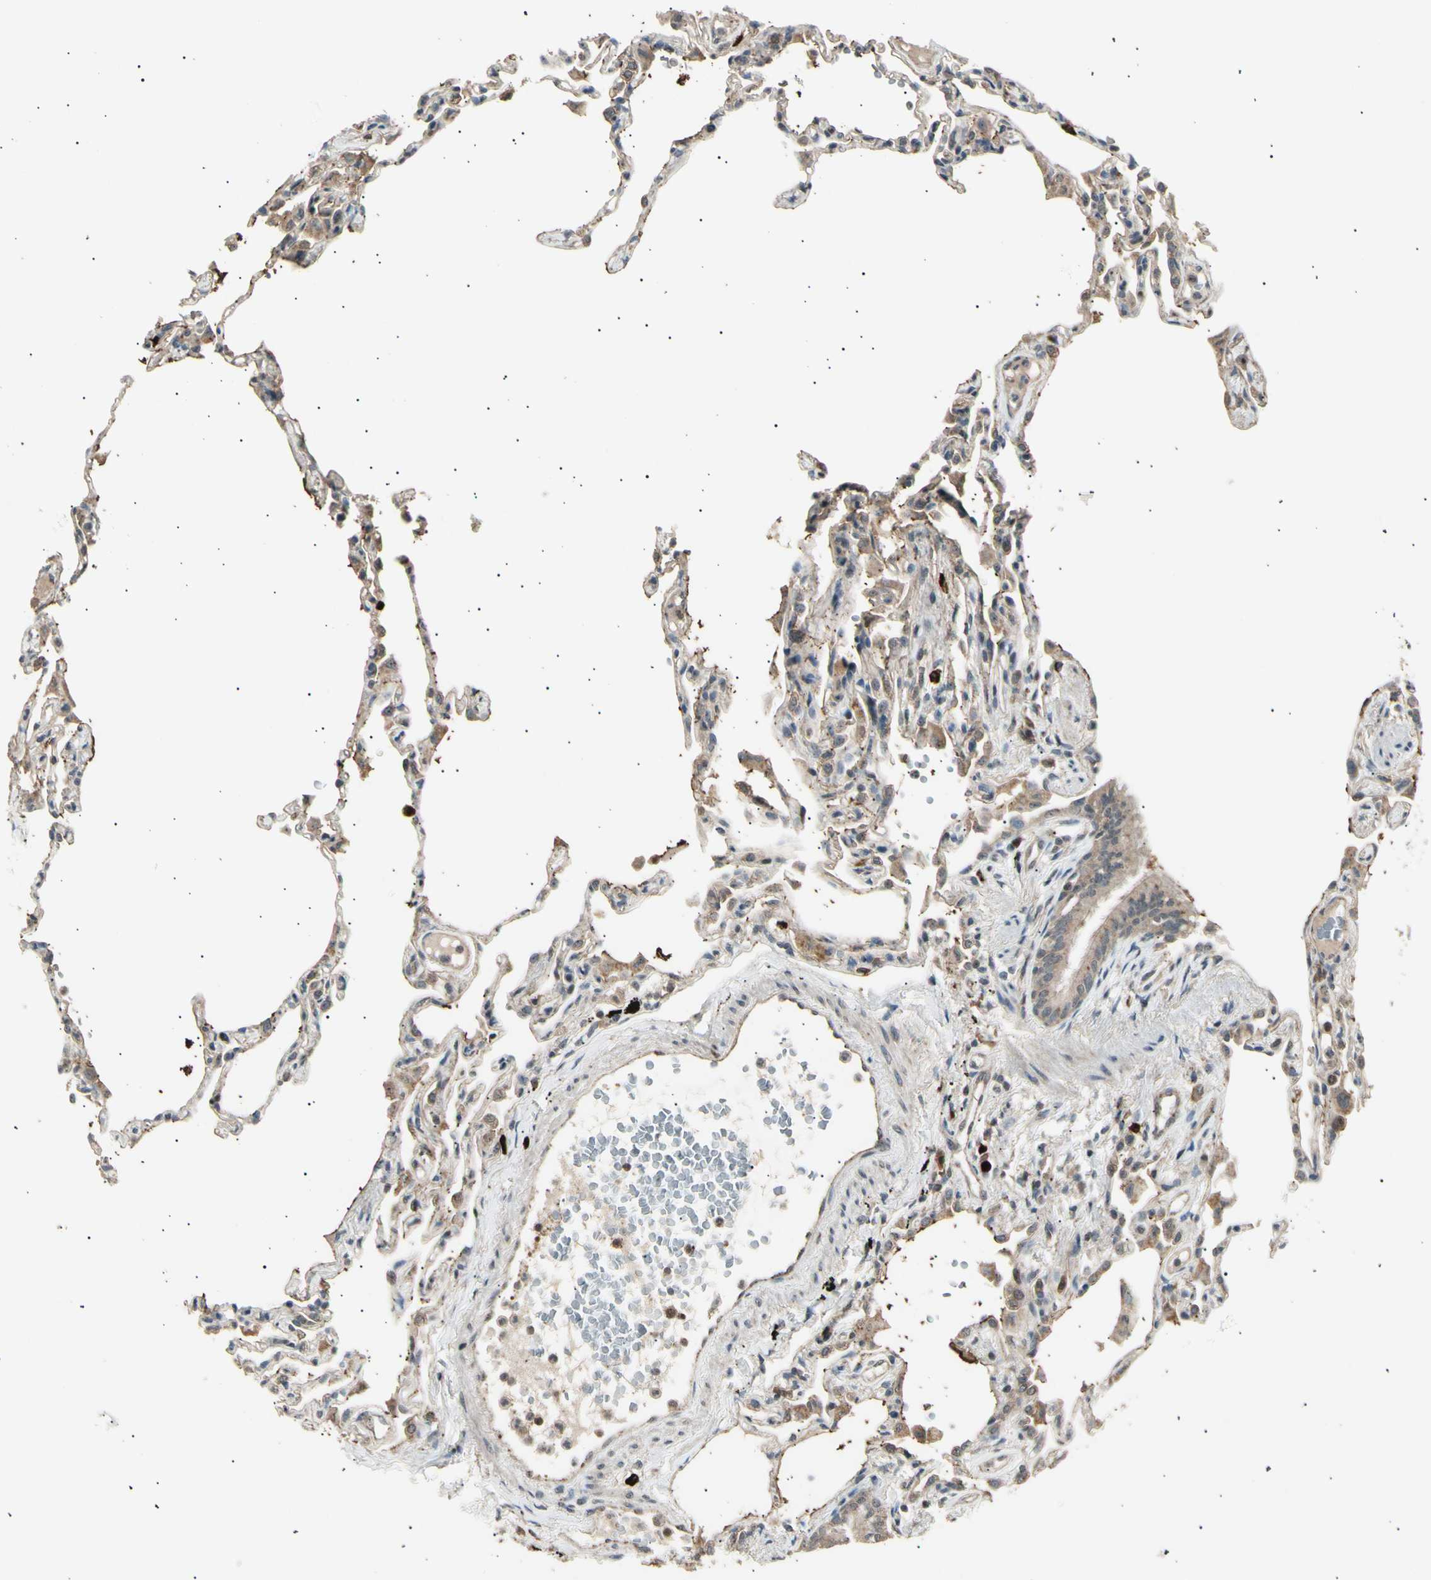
{"staining": {"intensity": "weak", "quantity": "25%-75%", "location": "cytoplasmic/membranous"}, "tissue": "lung", "cell_type": "Alveolar cells", "image_type": "normal", "snomed": [{"axis": "morphology", "description": "Normal tissue, NOS"}, {"axis": "topography", "description": "Lung"}], "caption": "This is a histology image of immunohistochemistry staining of benign lung, which shows weak positivity in the cytoplasmic/membranous of alveolar cells.", "gene": "NUAK2", "patient": {"sex": "female", "age": 49}}